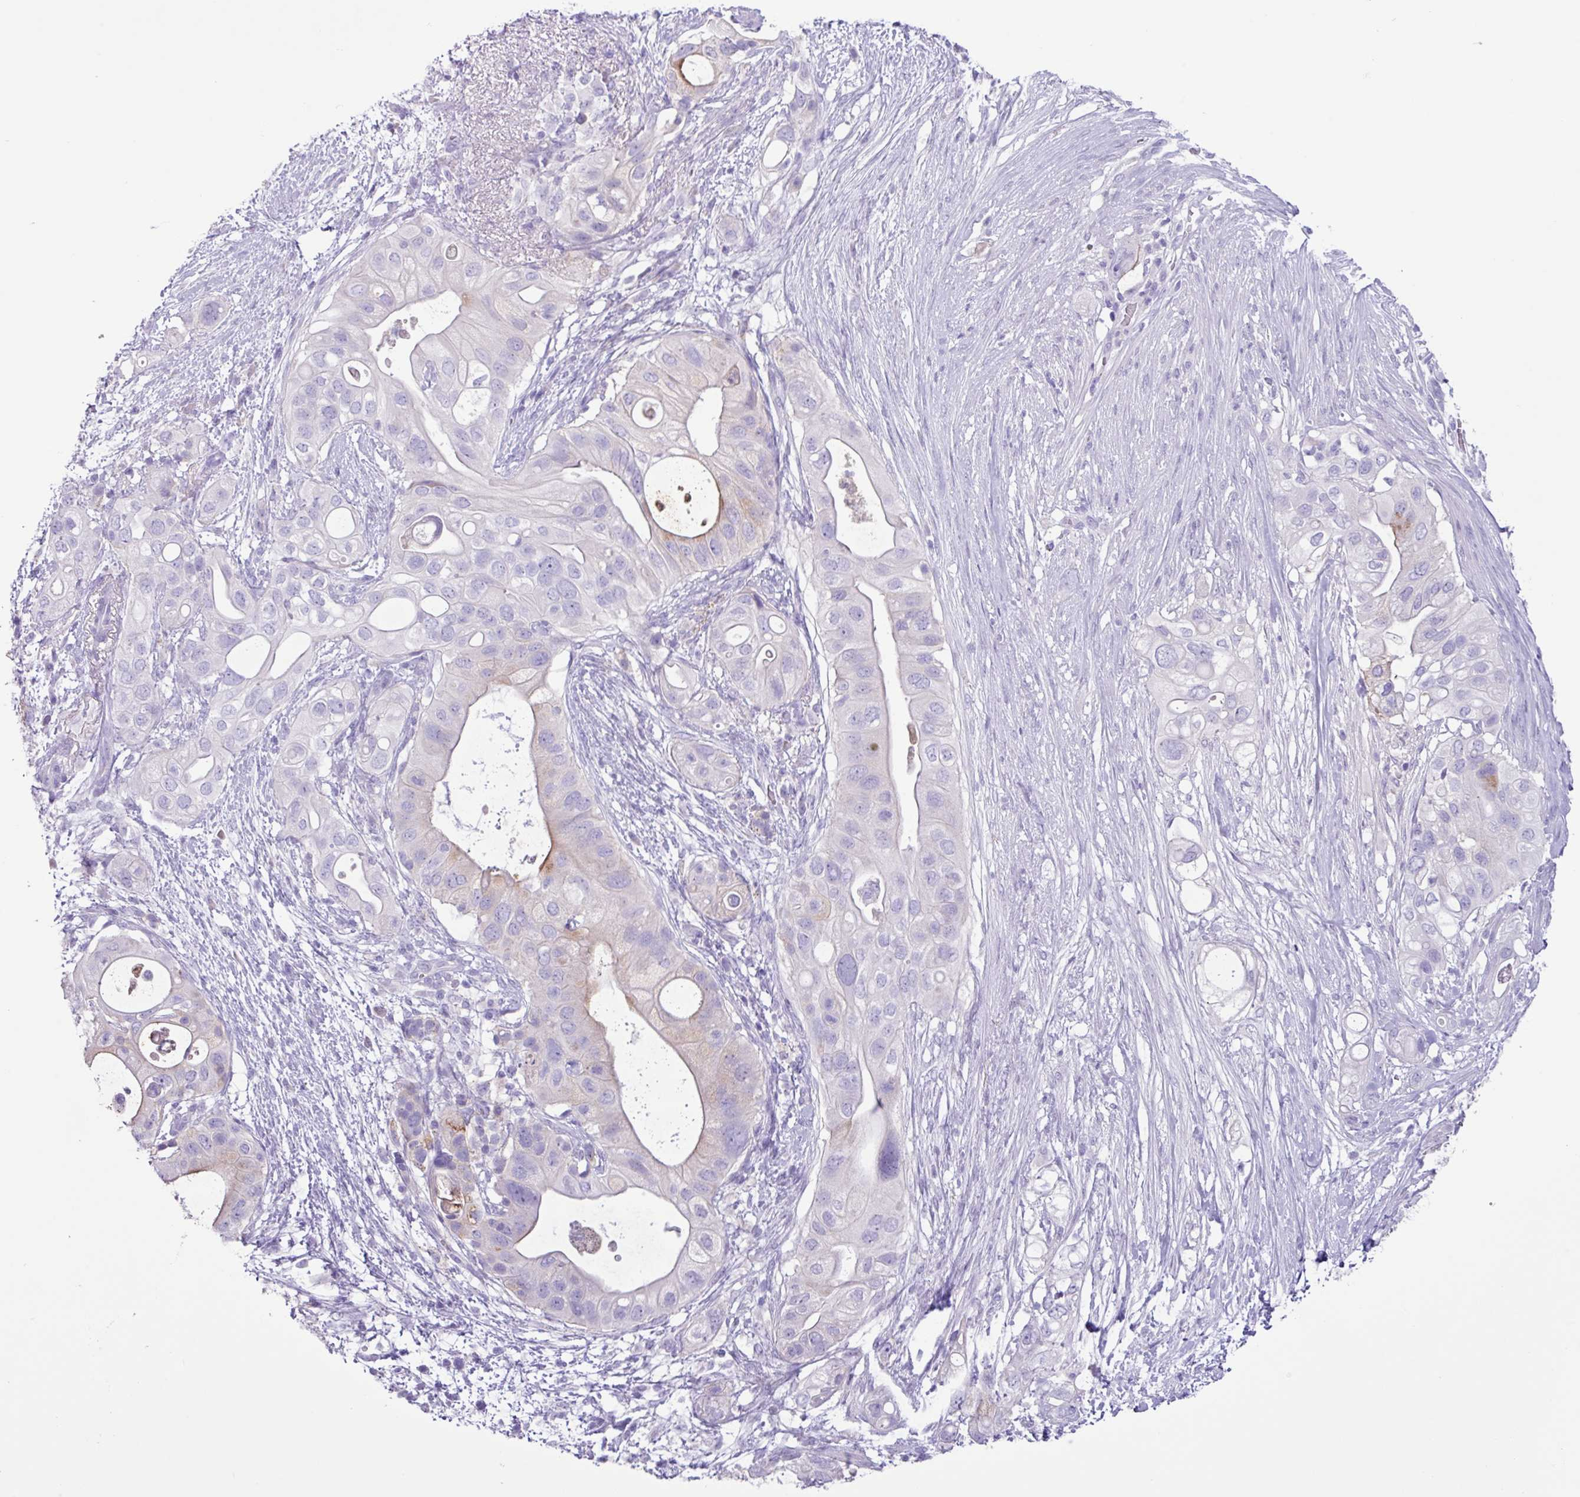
{"staining": {"intensity": "negative", "quantity": "none", "location": "none"}, "tissue": "pancreatic cancer", "cell_type": "Tumor cells", "image_type": "cancer", "snomed": [{"axis": "morphology", "description": "Adenocarcinoma, NOS"}, {"axis": "topography", "description": "Pancreas"}], "caption": "The image exhibits no staining of tumor cells in pancreatic cancer.", "gene": "CYSTM1", "patient": {"sex": "female", "age": 72}}